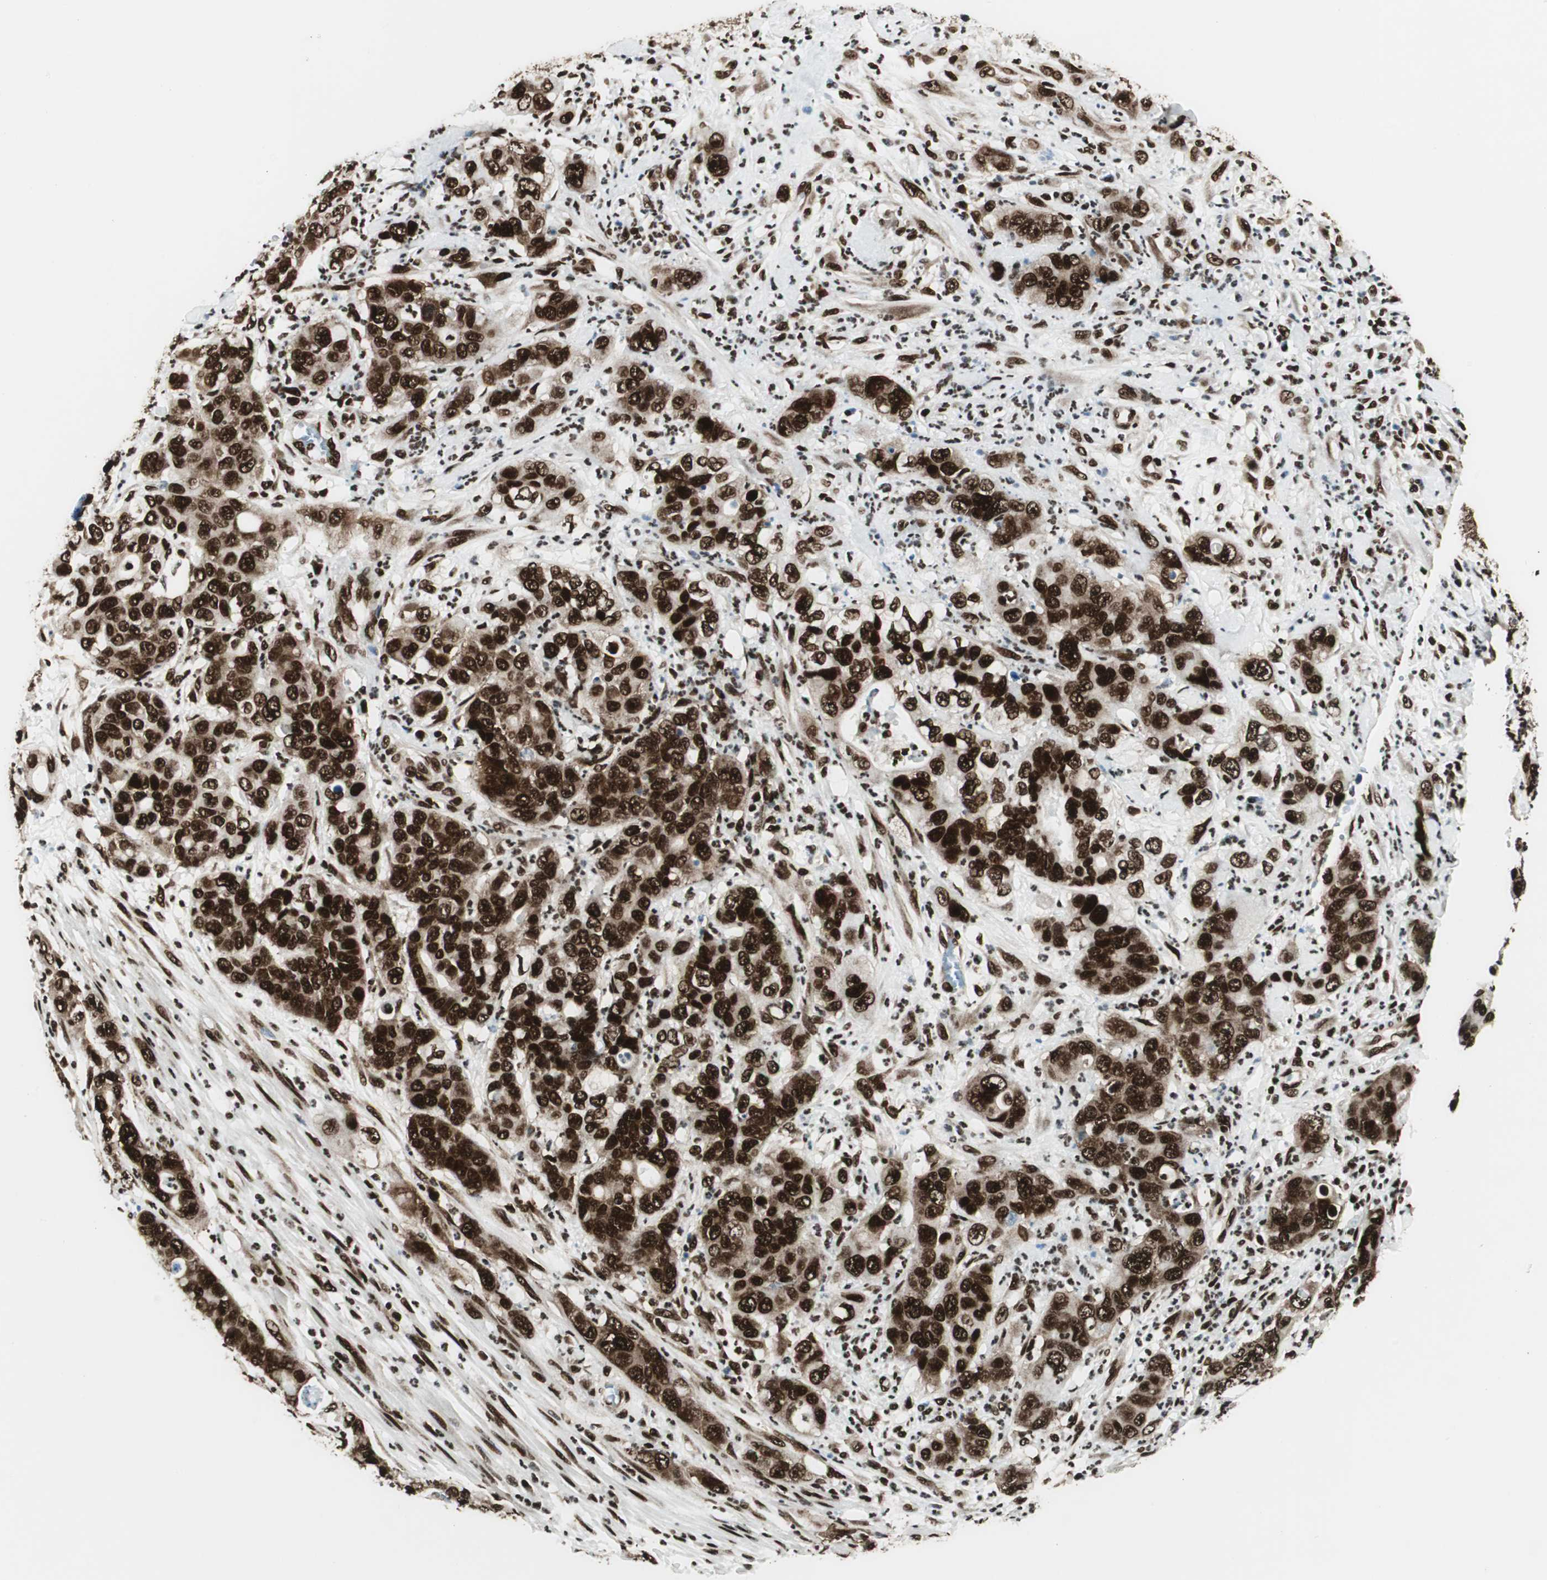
{"staining": {"intensity": "strong", "quantity": ">75%", "location": "nuclear"}, "tissue": "pancreatic cancer", "cell_type": "Tumor cells", "image_type": "cancer", "snomed": [{"axis": "morphology", "description": "Adenocarcinoma, NOS"}, {"axis": "topography", "description": "Pancreas"}], "caption": "The immunohistochemical stain shows strong nuclear expression in tumor cells of pancreatic cancer (adenocarcinoma) tissue. The staining is performed using DAB brown chromogen to label protein expression. The nuclei are counter-stained blue using hematoxylin.", "gene": "EWSR1", "patient": {"sex": "female", "age": 71}}